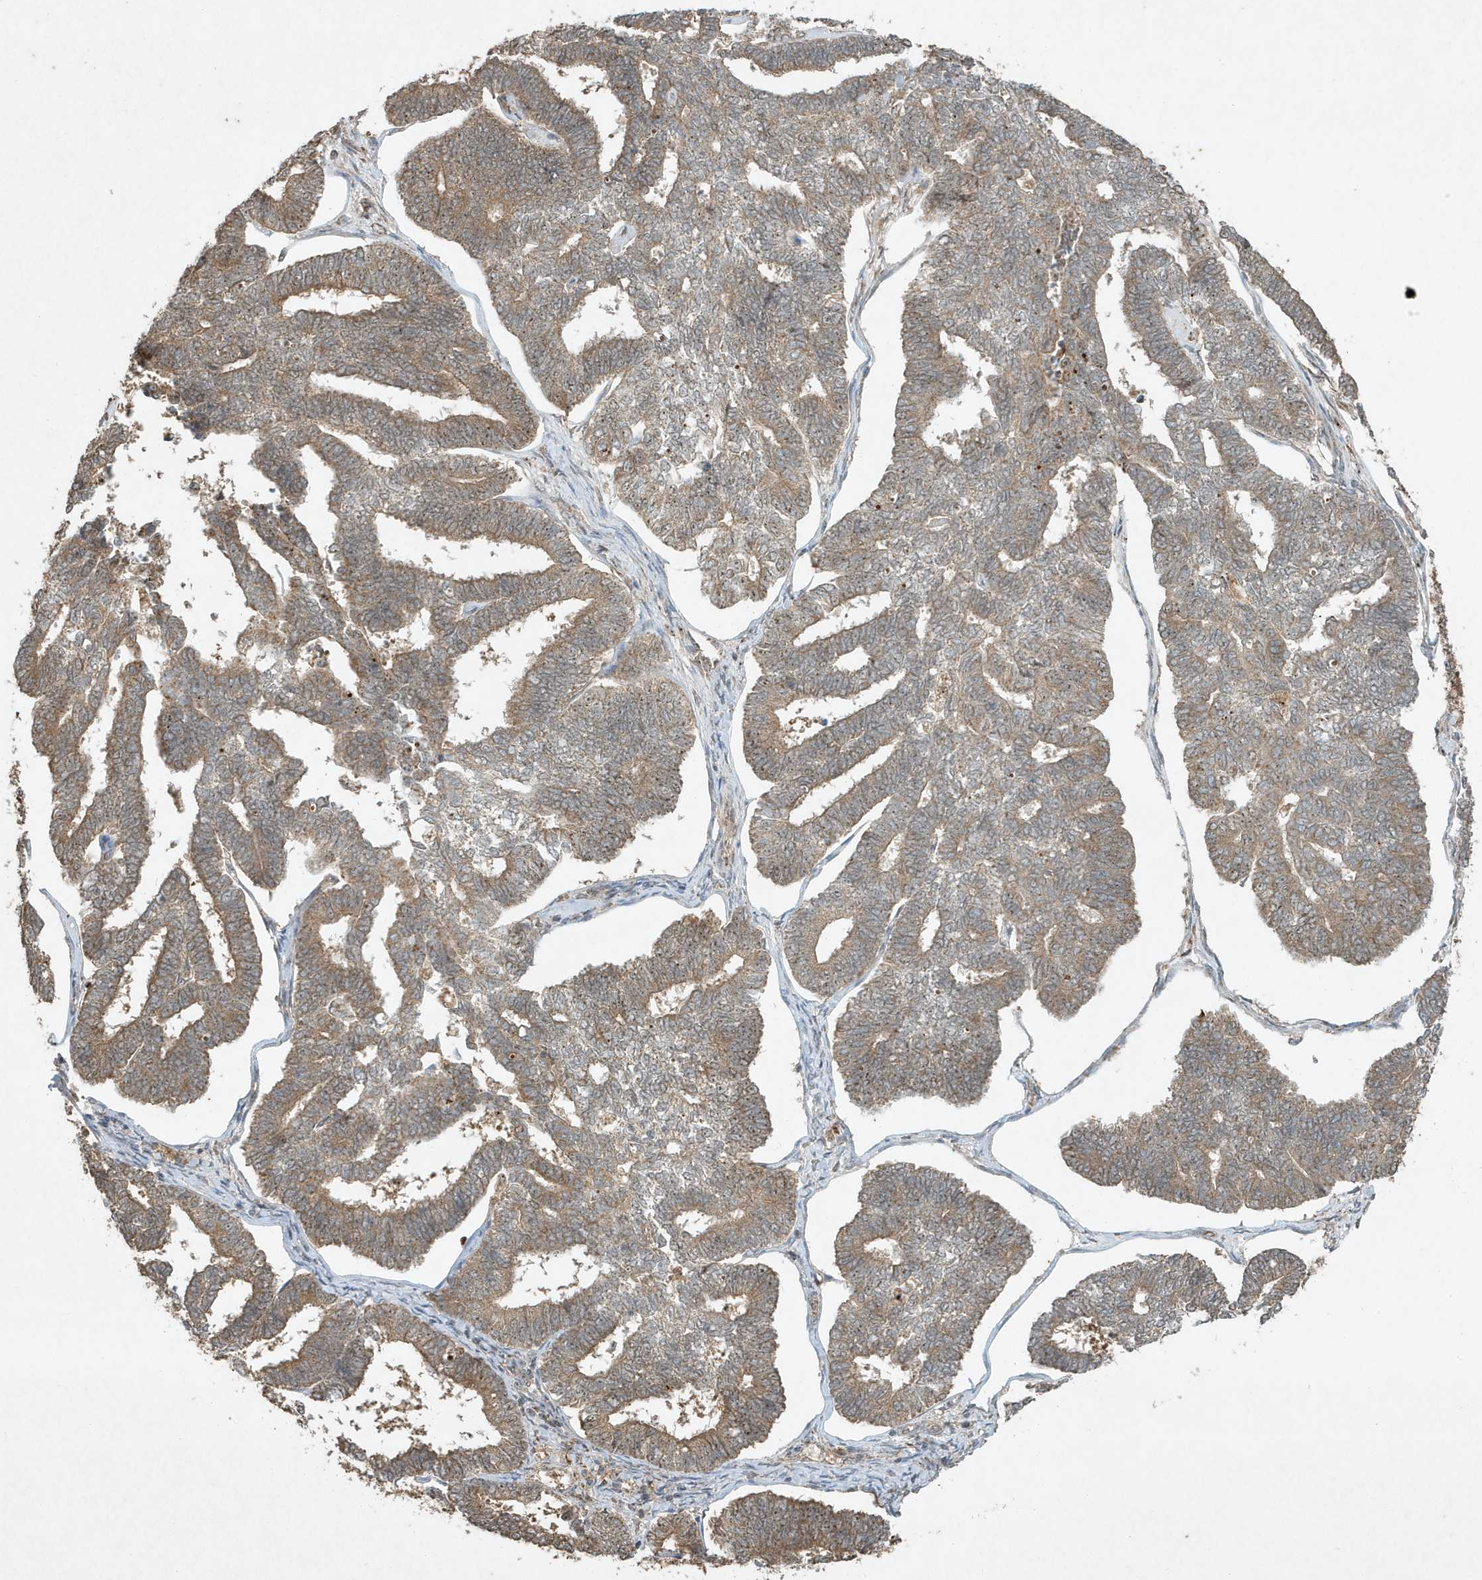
{"staining": {"intensity": "moderate", "quantity": ">75%", "location": "cytoplasmic/membranous"}, "tissue": "endometrial cancer", "cell_type": "Tumor cells", "image_type": "cancer", "snomed": [{"axis": "morphology", "description": "Adenocarcinoma, NOS"}, {"axis": "topography", "description": "Endometrium"}], "caption": "Endometrial cancer (adenocarcinoma) stained with DAB immunohistochemistry (IHC) reveals medium levels of moderate cytoplasmic/membranous expression in about >75% of tumor cells.", "gene": "ABCB9", "patient": {"sex": "female", "age": 70}}